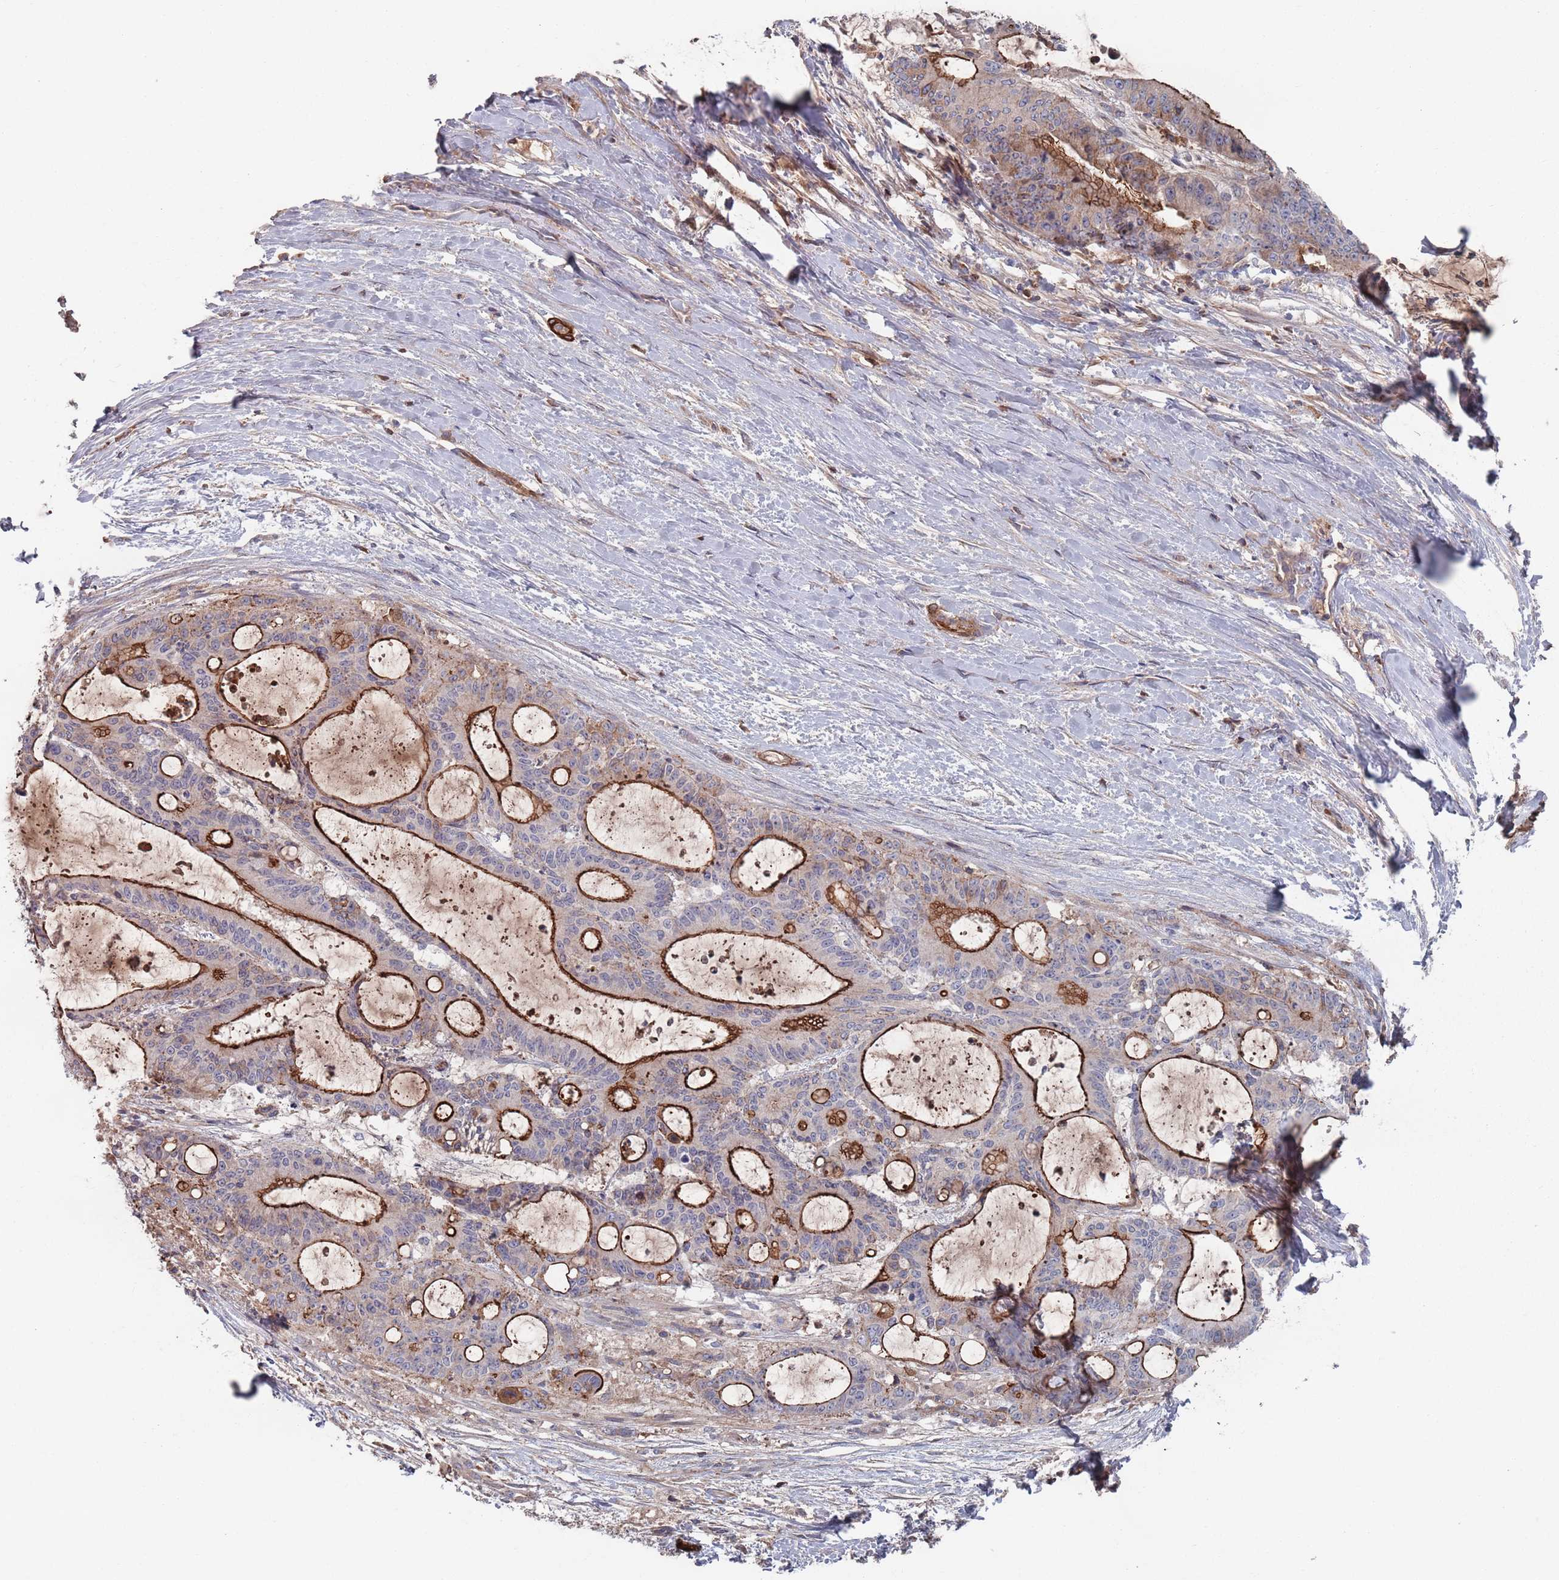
{"staining": {"intensity": "strong", "quantity": "25%-75%", "location": "cytoplasmic/membranous"}, "tissue": "liver cancer", "cell_type": "Tumor cells", "image_type": "cancer", "snomed": [{"axis": "morphology", "description": "Normal tissue, NOS"}, {"axis": "morphology", "description": "Cholangiocarcinoma"}, {"axis": "topography", "description": "Liver"}, {"axis": "topography", "description": "Peripheral nerve tissue"}], "caption": "Tumor cells display high levels of strong cytoplasmic/membranous positivity in approximately 25%-75% of cells in human liver cancer (cholangiocarcinoma). (Stains: DAB (3,3'-diaminobenzidine) in brown, nuclei in blue, Microscopy: brightfield microscopy at high magnification).", "gene": "PLEKHA4", "patient": {"sex": "female", "age": 73}}